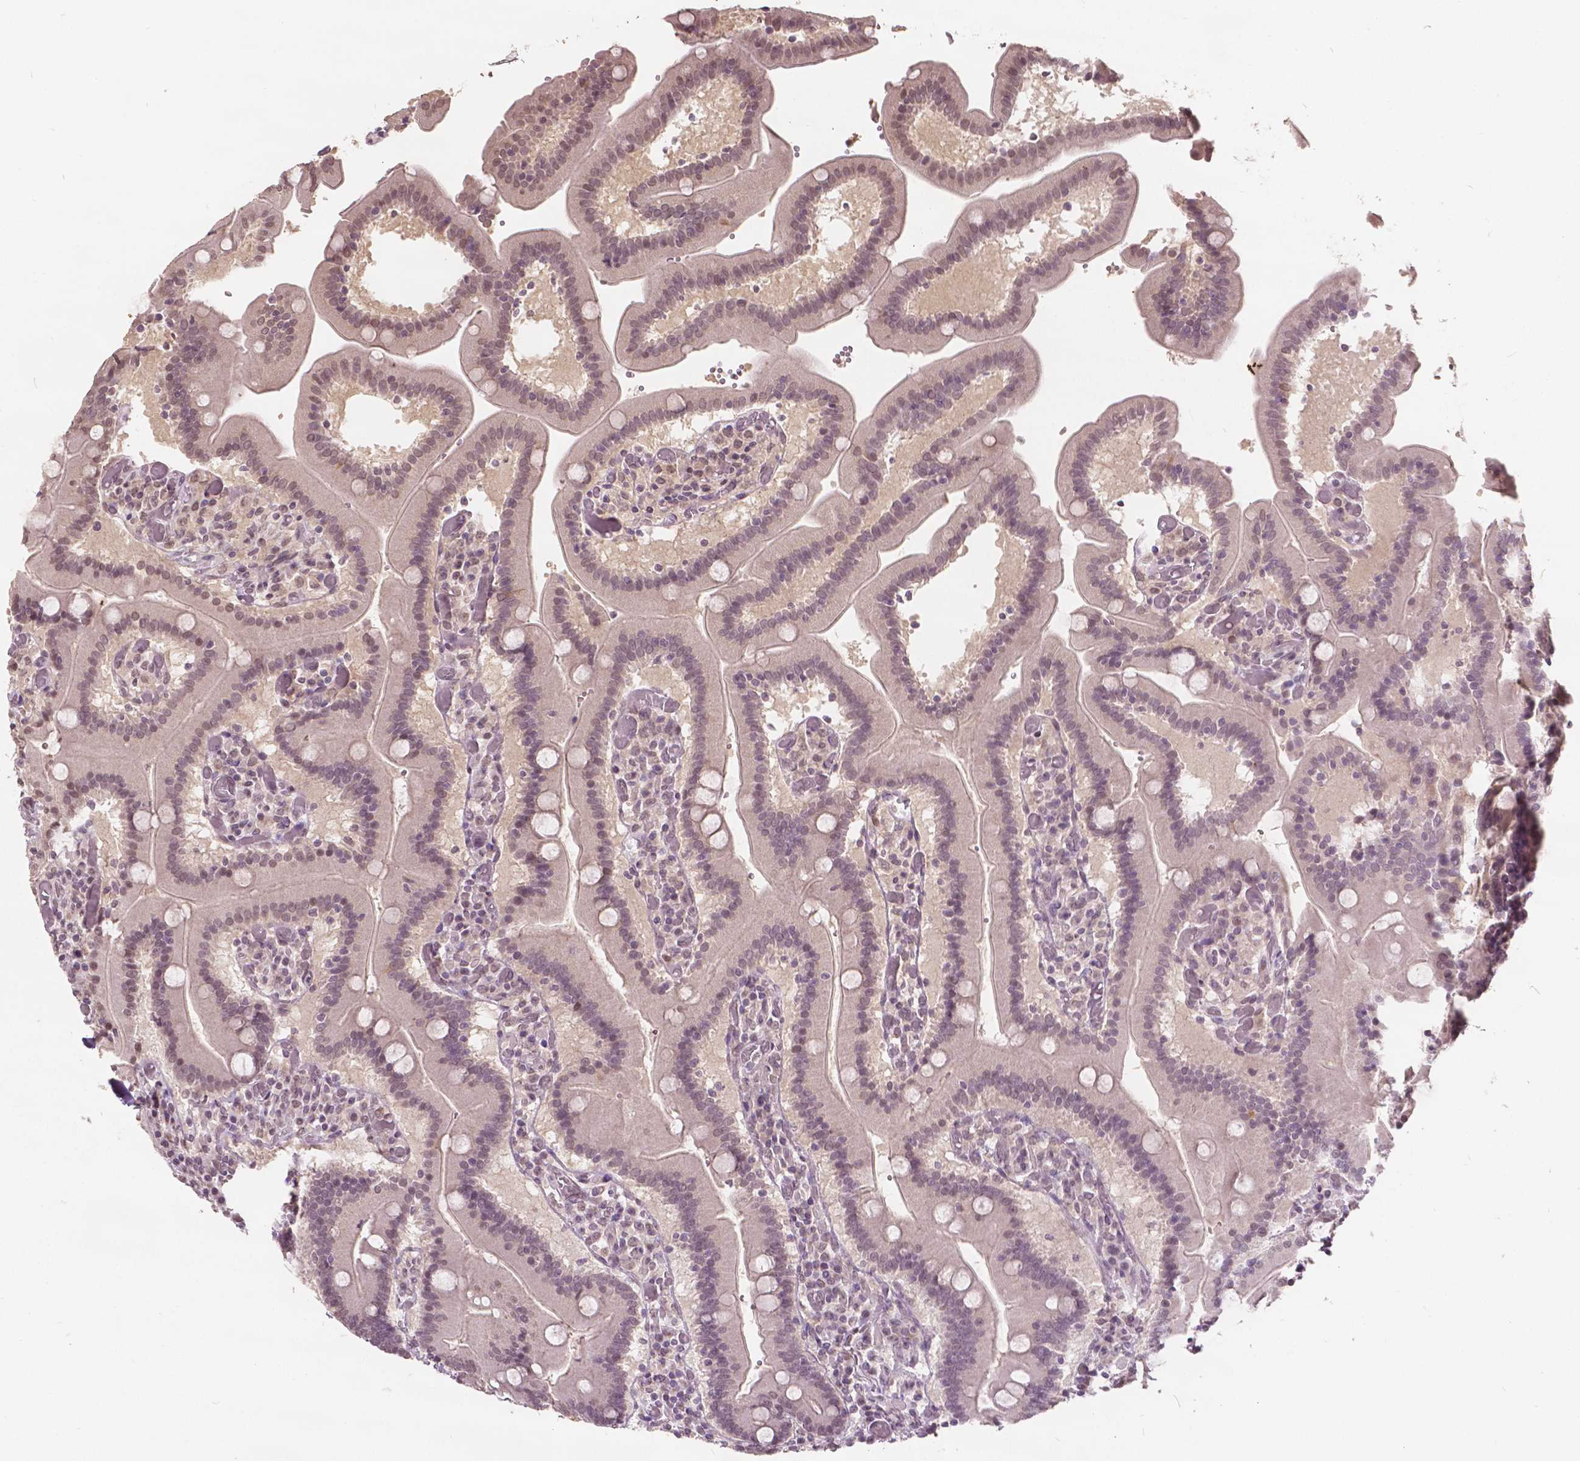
{"staining": {"intensity": "weak", "quantity": ">75%", "location": "cytoplasmic/membranous,nuclear"}, "tissue": "duodenum", "cell_type": "Glandular cells", "image_type": "normal", "snomed": [{"axis": "morphology", "description": "Normal tissue, NOS"}, {"axis": "topography", "description": "Duodenum"}], "caption": "Protein staining displays weak cytoplasmic/membranous,nuclear expression in approximately >75% of glandular cells in normal duodenum. The protein of interest is stained brown, and the nuclei are stained in blue (DAB (3,3'-diaminobenzidine) IHC with brightfield microscopy, high magnification).", "gene": "HOXA10", "patient": {"sex": "female", "age": 62}}